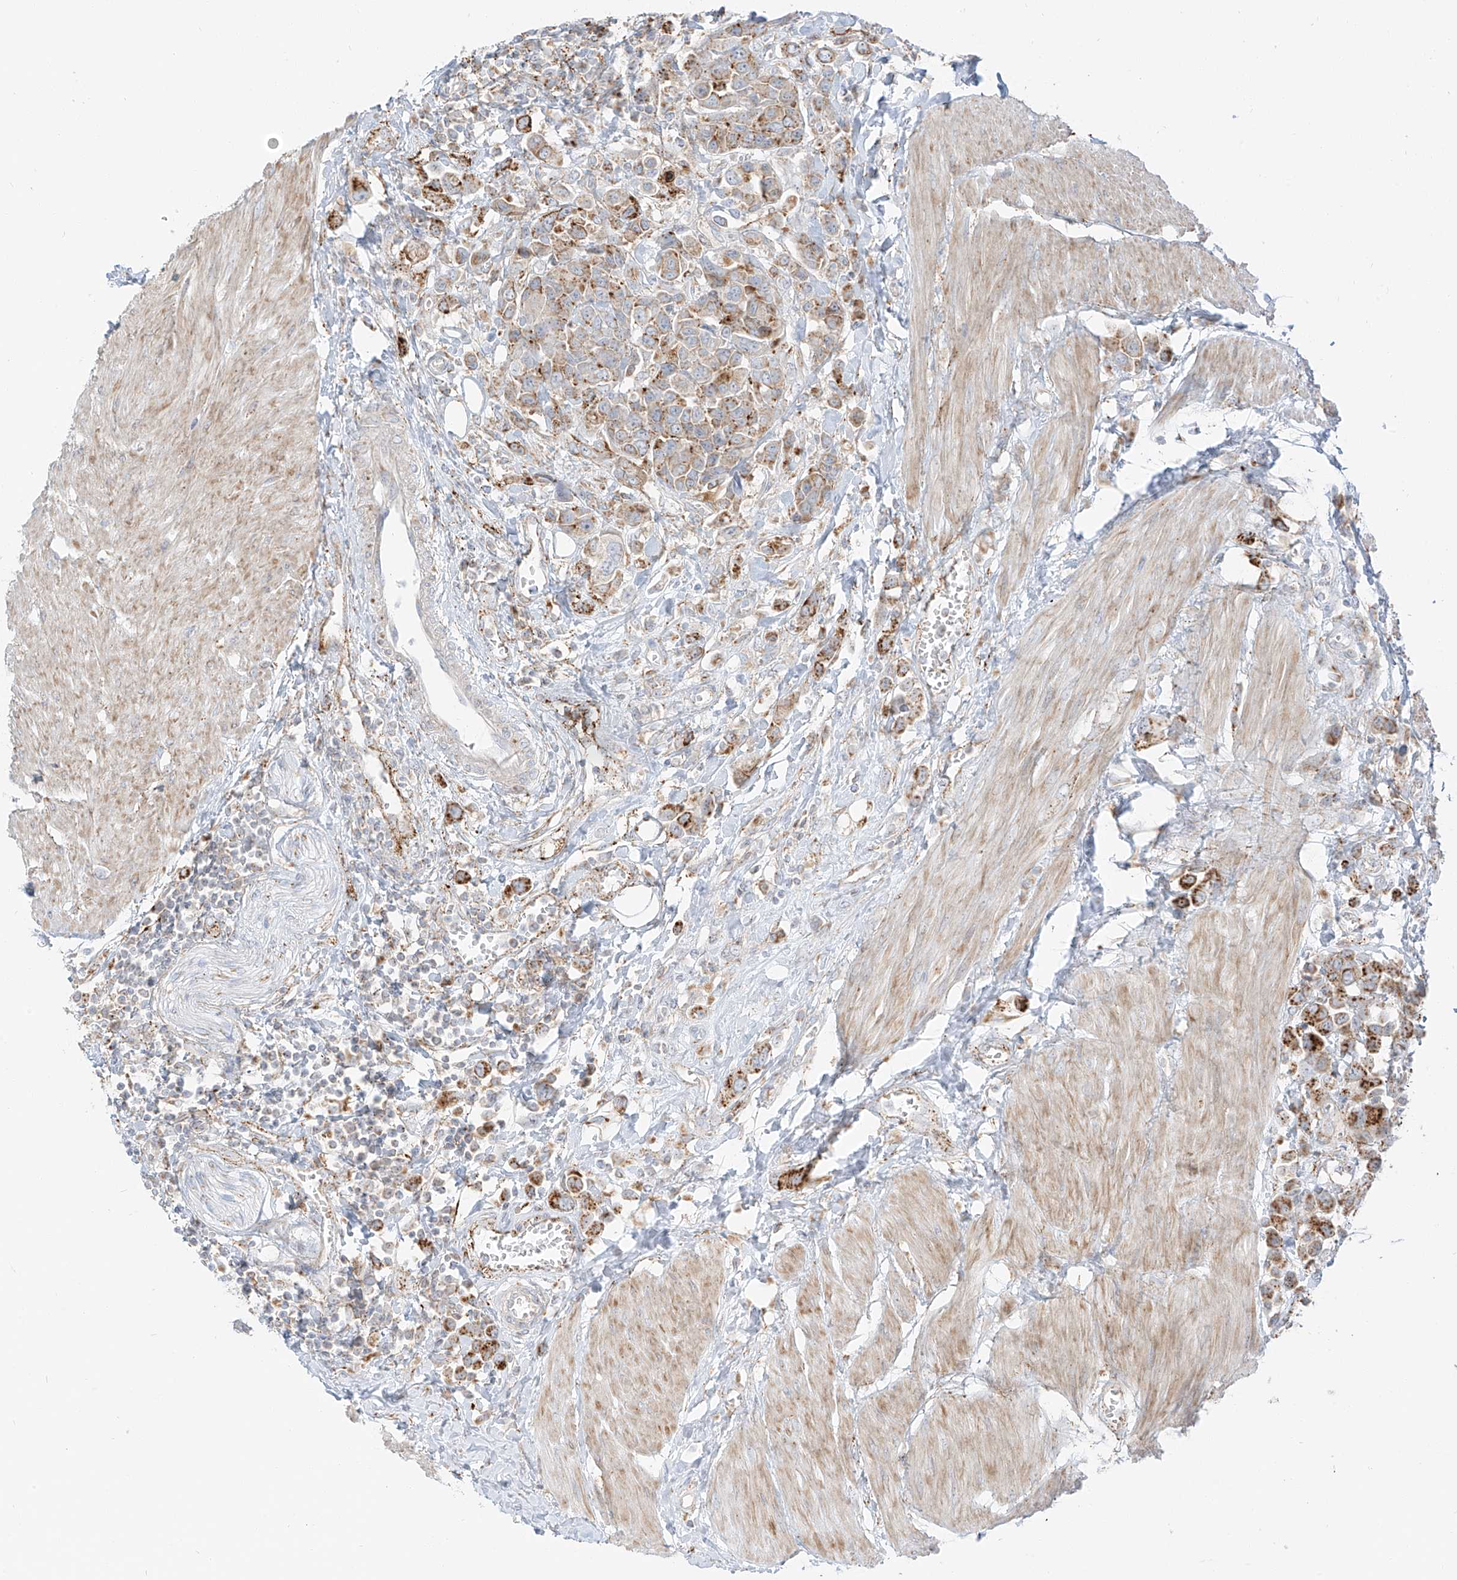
{"staining": {"intensity": "moderate", "quantity": ">75%", "location": "cytoplasmic/membranous"}, "tissue": "urothelial cancer", "cell_type": "Tumor cells", "image_type": "cancer", "snomed": [{"axis": "morphology", "description": "Urothelial carcinoma, High grade"}, {"axis": "topography", "description": "Urinary bladder"}], "caption": "Protein staining reveals moderate cytoplasmic/membranous staining in approximately >75% of tumor cells in urothelial cancer.", "gene": "SLC35F6", "patient": {"sex": "male", "age": 50}}